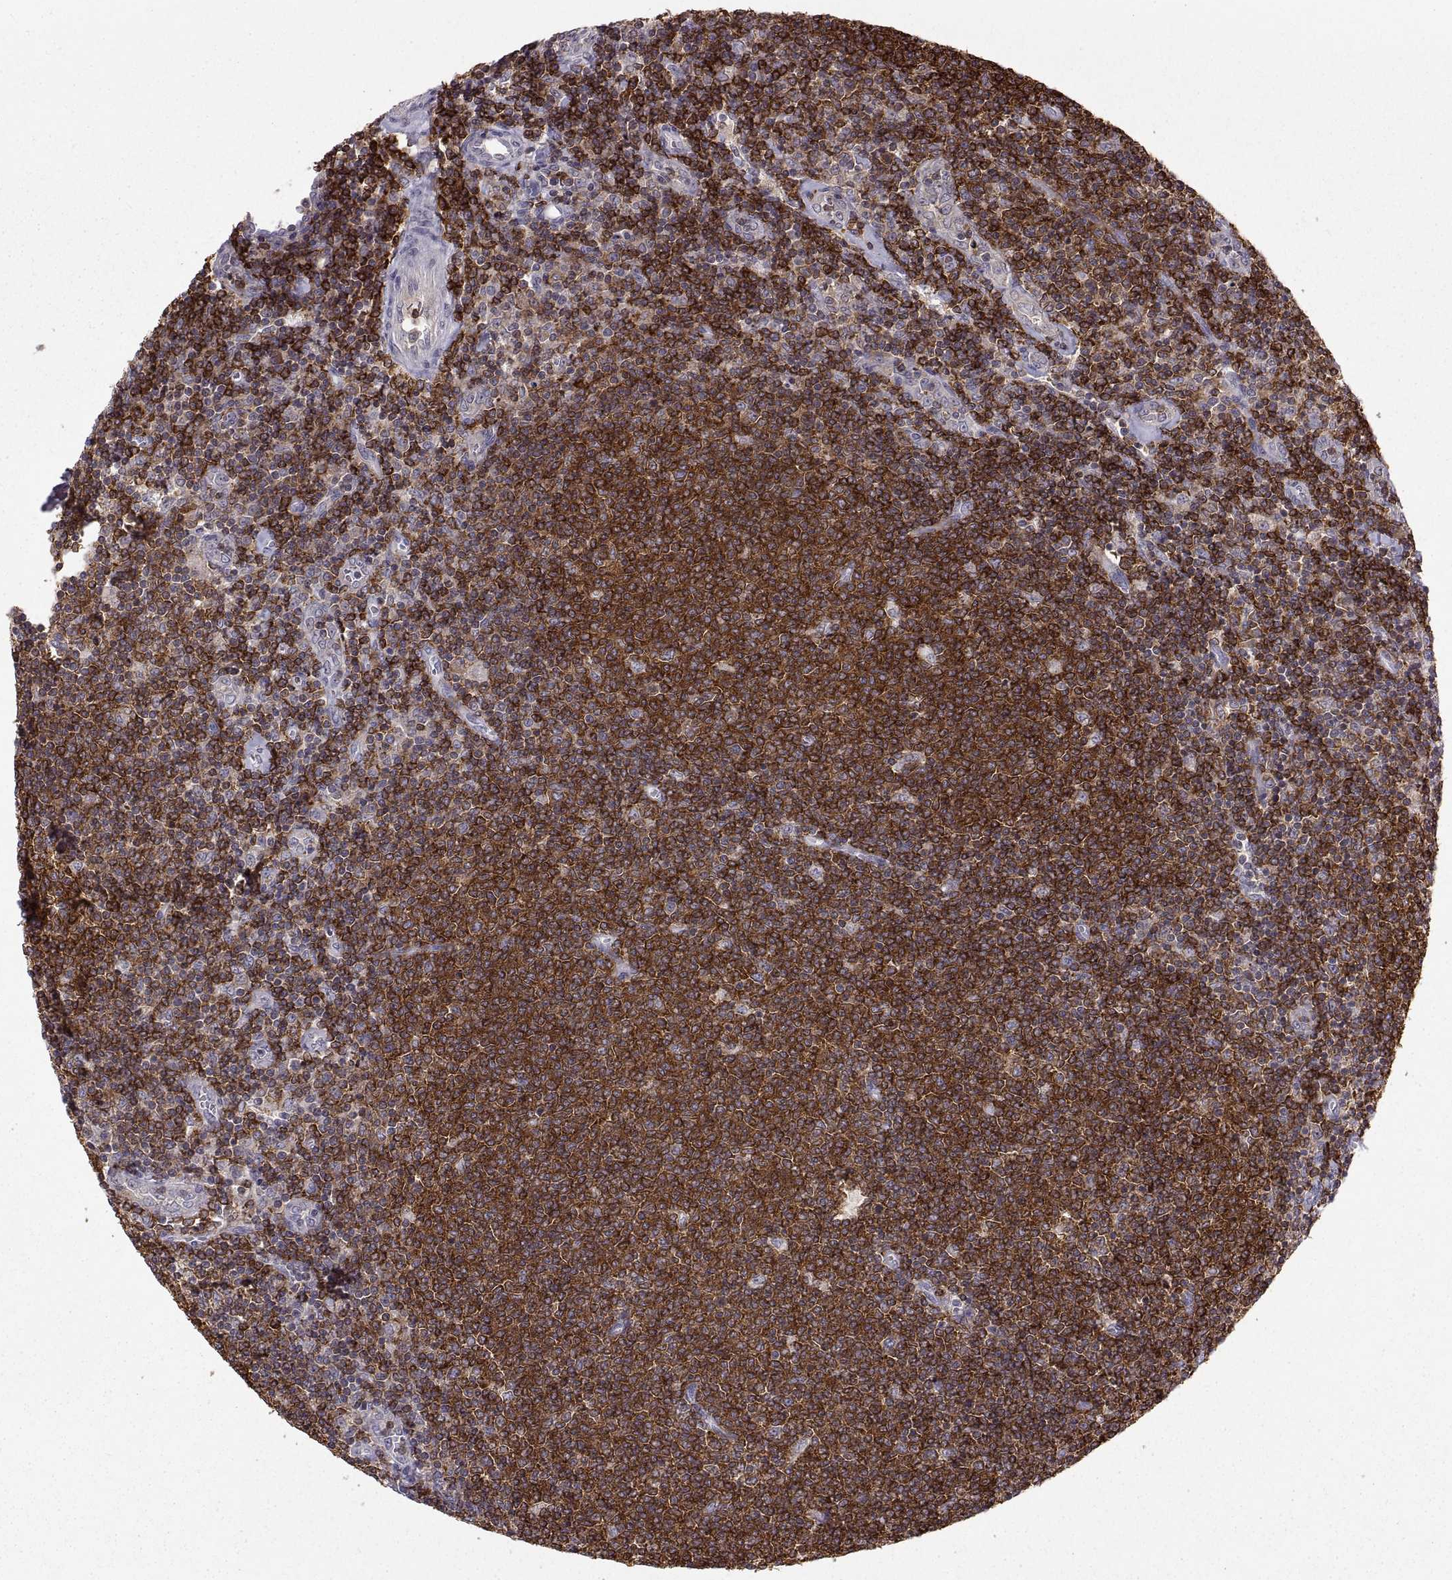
{"staining": {"intensity": "strong", "quantity": ">75%", "location": "cytoplasmic/membranous"}, "tissue": "lymphoma", "cell_type": "Tumor cells", "image_type": "cancer", "snomed": [{"axis": "morphology", "description": "Malignant lymphoma, non-Hodgkin's type, Low grade"}, {"axis": "topography", "description": "Lymph node"}], "caption": "Human lymphoma stained with a protein marker shows strong staining in tumor cells.", "gene": "EZR", "patient": {"sex": "male", "age": 52}}